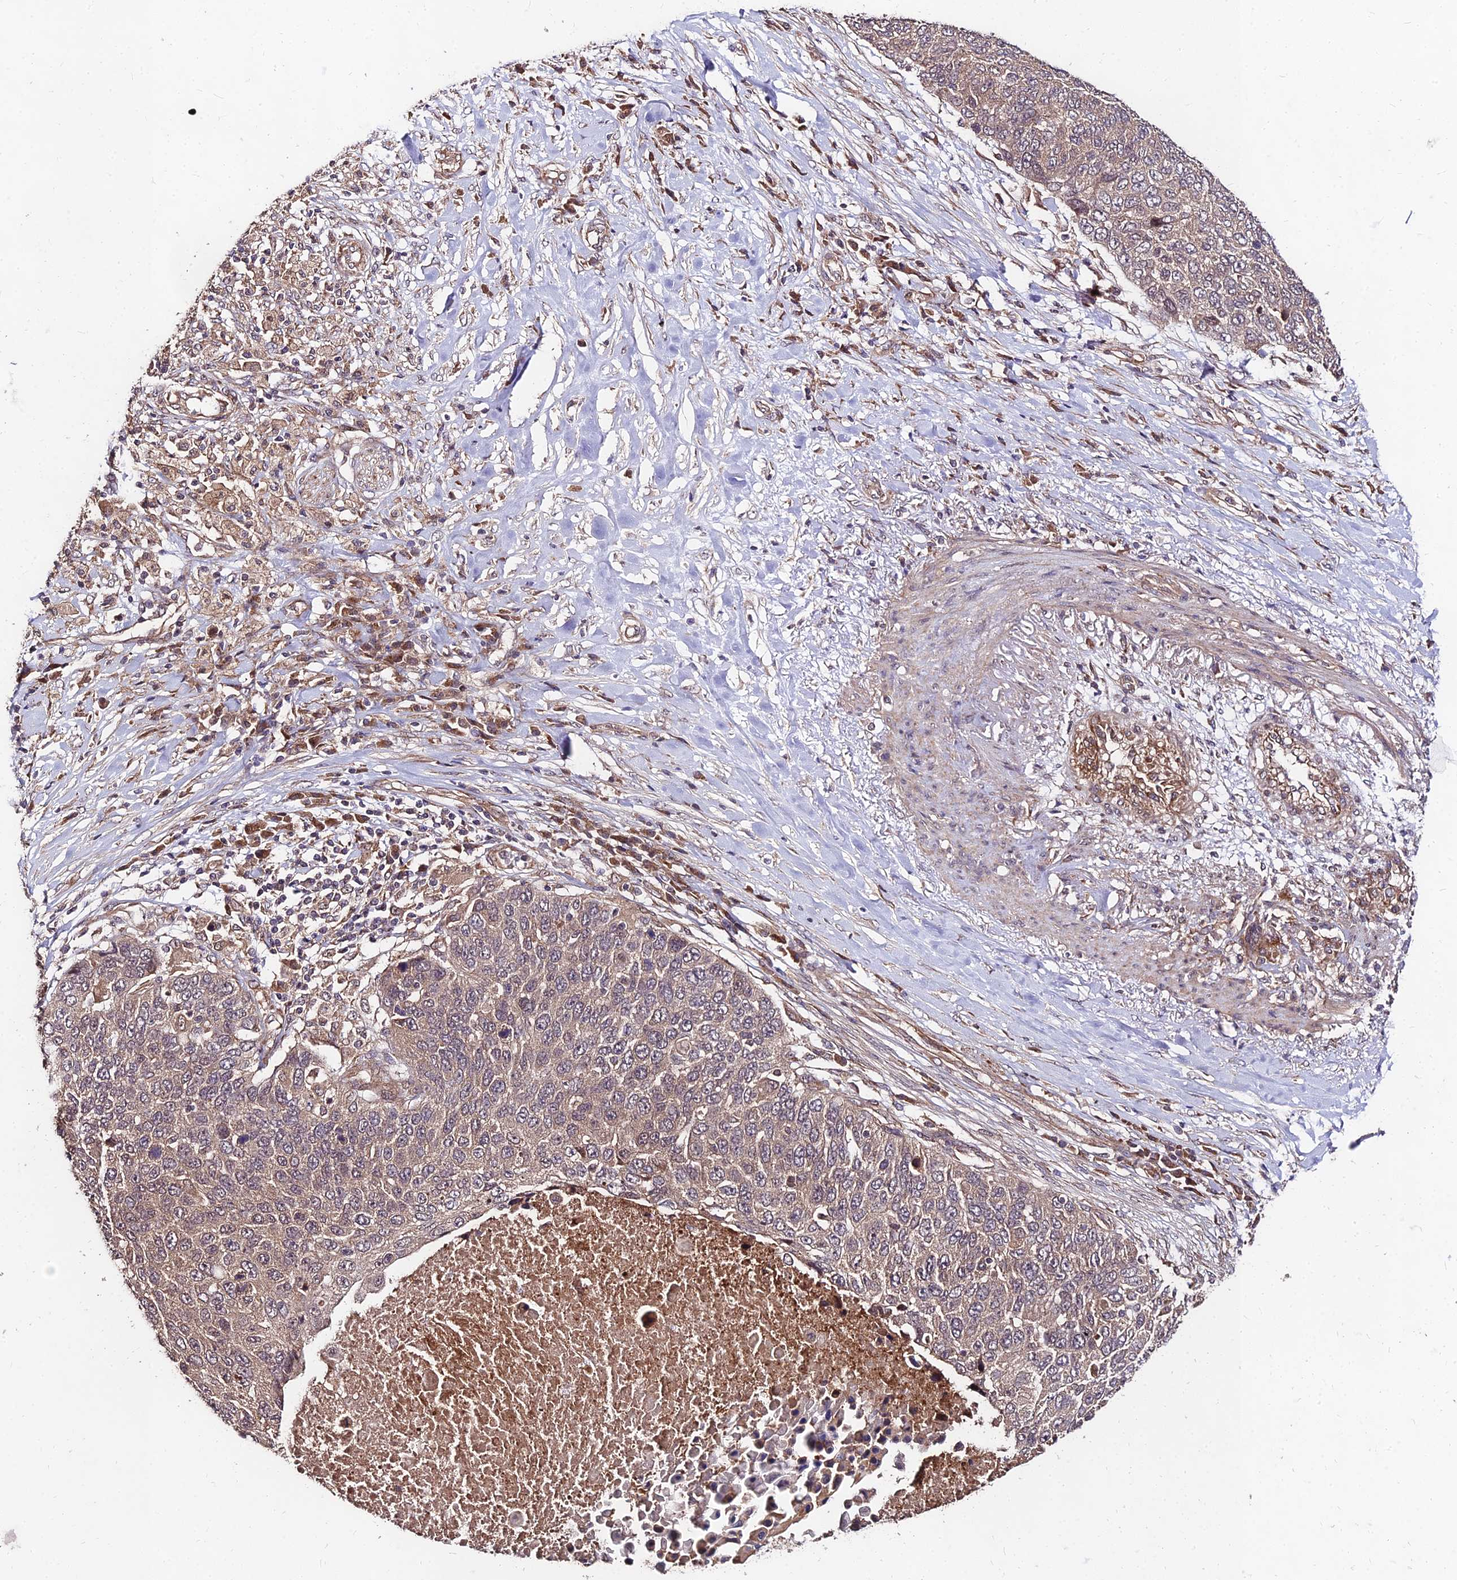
{"staining": {"intensity": "weak", "quantity": "25%-75%", "location": "cytoplasmic/membranous"}, "tissue": "lung cancer", "cell_type": "Tumor cells", "image_type": "cancer", "snomed": [{"axis": "morphology", "description": "Normal tissue, NOS"}, {"axis": "morphology", "description": "Squamous cell carcinoma, NOS"}, {"axis": "topography", "description": "Lymph node"}, {"axis": "topography", "description": "Lung"}], "caption": "IHC staining of lung cancer (squamous cell carcinoma), which demonstrates low levels of weak cytoplasmic/membranous positivity in about 25%-75% of tumor cells indicating weak cytoplasmic/membranous protein expression. The staining was performed using DAB (brown) for protein detection and nuclei were counterstained in hematoxylin (blue).", "gene": "MKKS", "patient": {"sex": "male", "age": 66}}